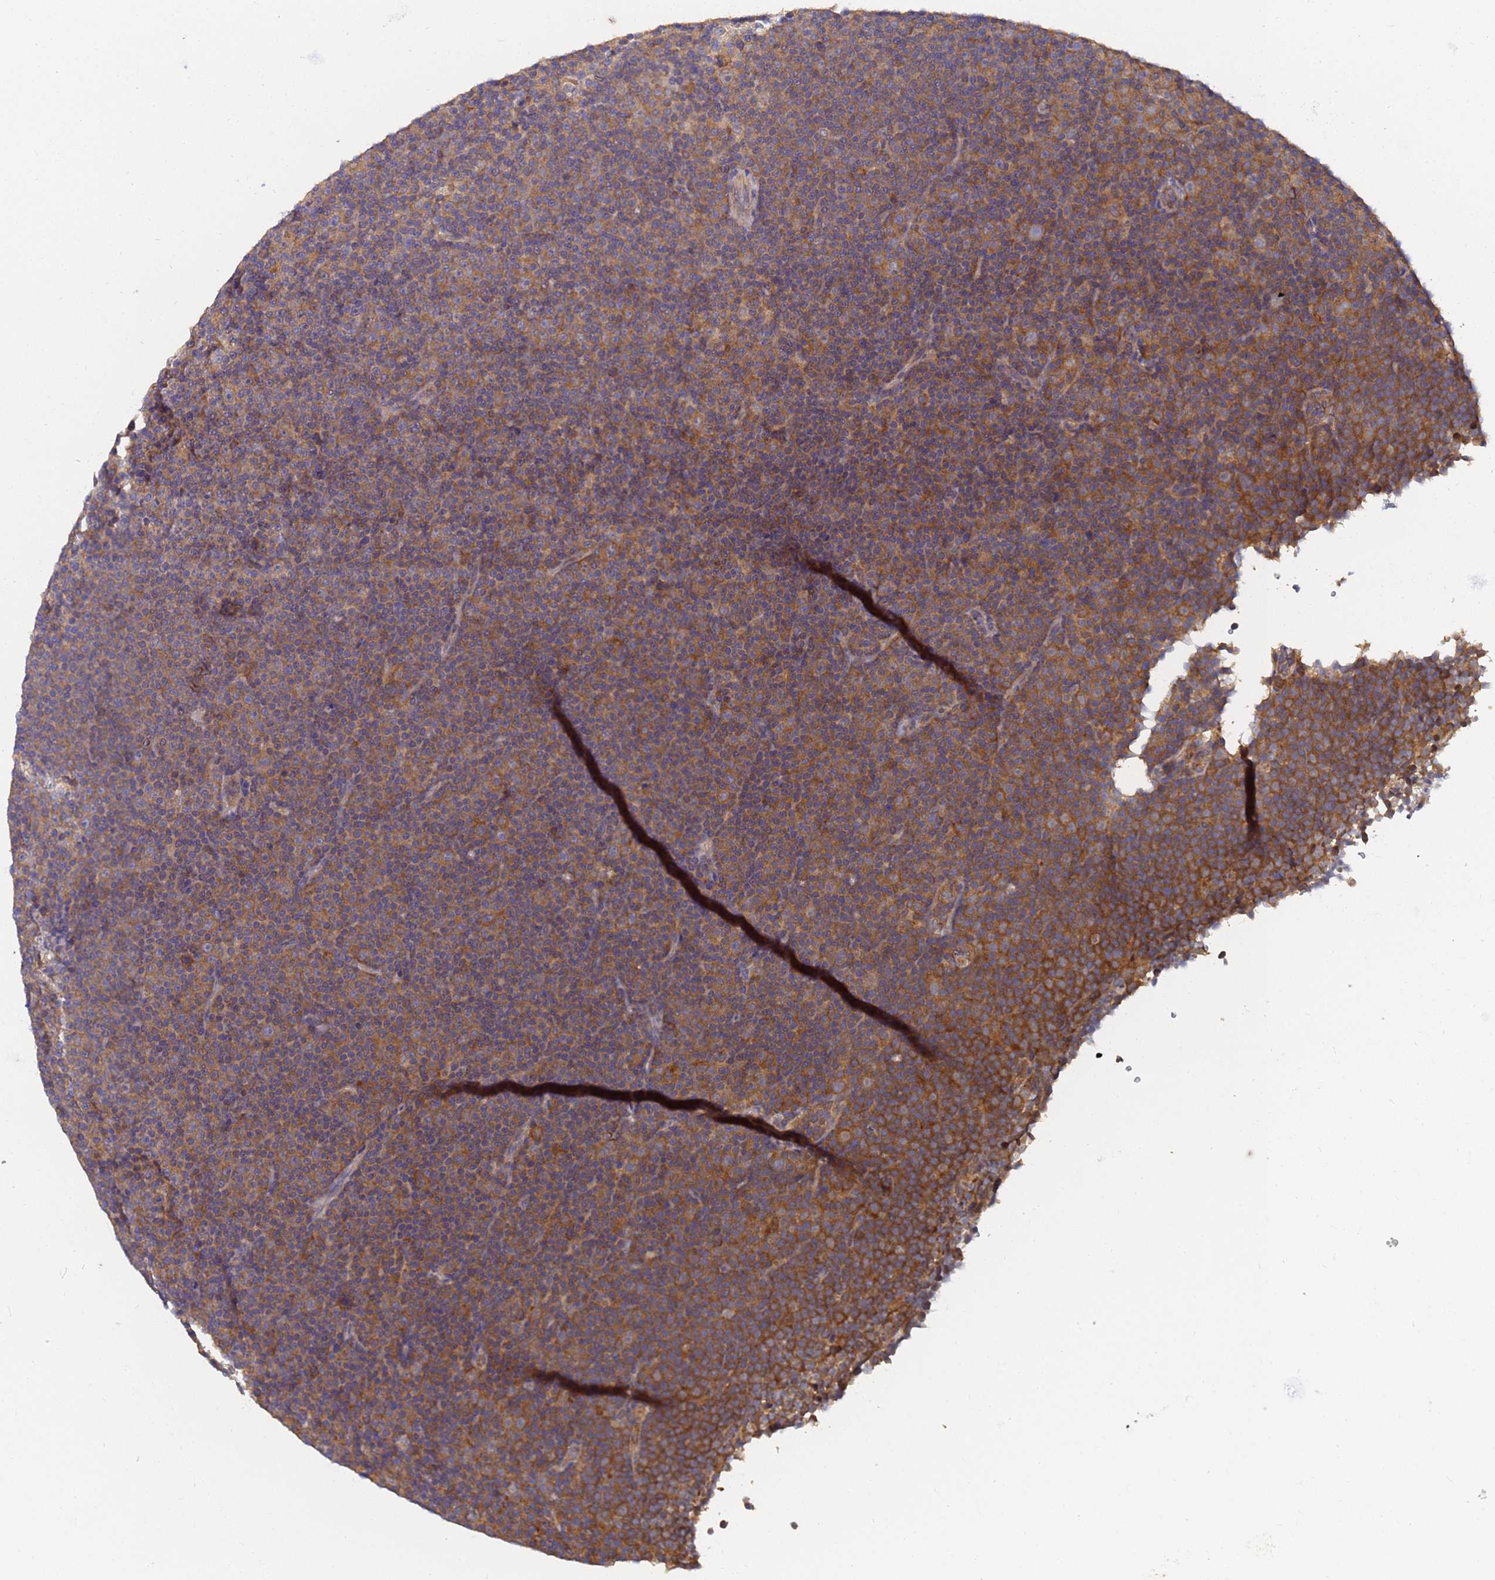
{"staining": {"intensity": "moderate", "quantity": ">75%", "location": "cytoplasmic/membranous"}, "tissue": "lymphoma", "cell_type": "Tumor cells", "image_type": "cancer", "snomed": [{"axis": "morphology", "description": "Malignant lymphoma, non-Hodgkin's type, Low grade"}, {"axis": "topography", "description": "Lymph node"}], "caption": "Malignant lymphoma, non-Hodgkin's type (low-grade) was stained to show a protein in brown. There is medium levels of moderate cytoplasmic/membranous expression in about >75% of tumor cells.", "gene": "ALS2CL", "patient": {"sex": "female", "age": 67}}